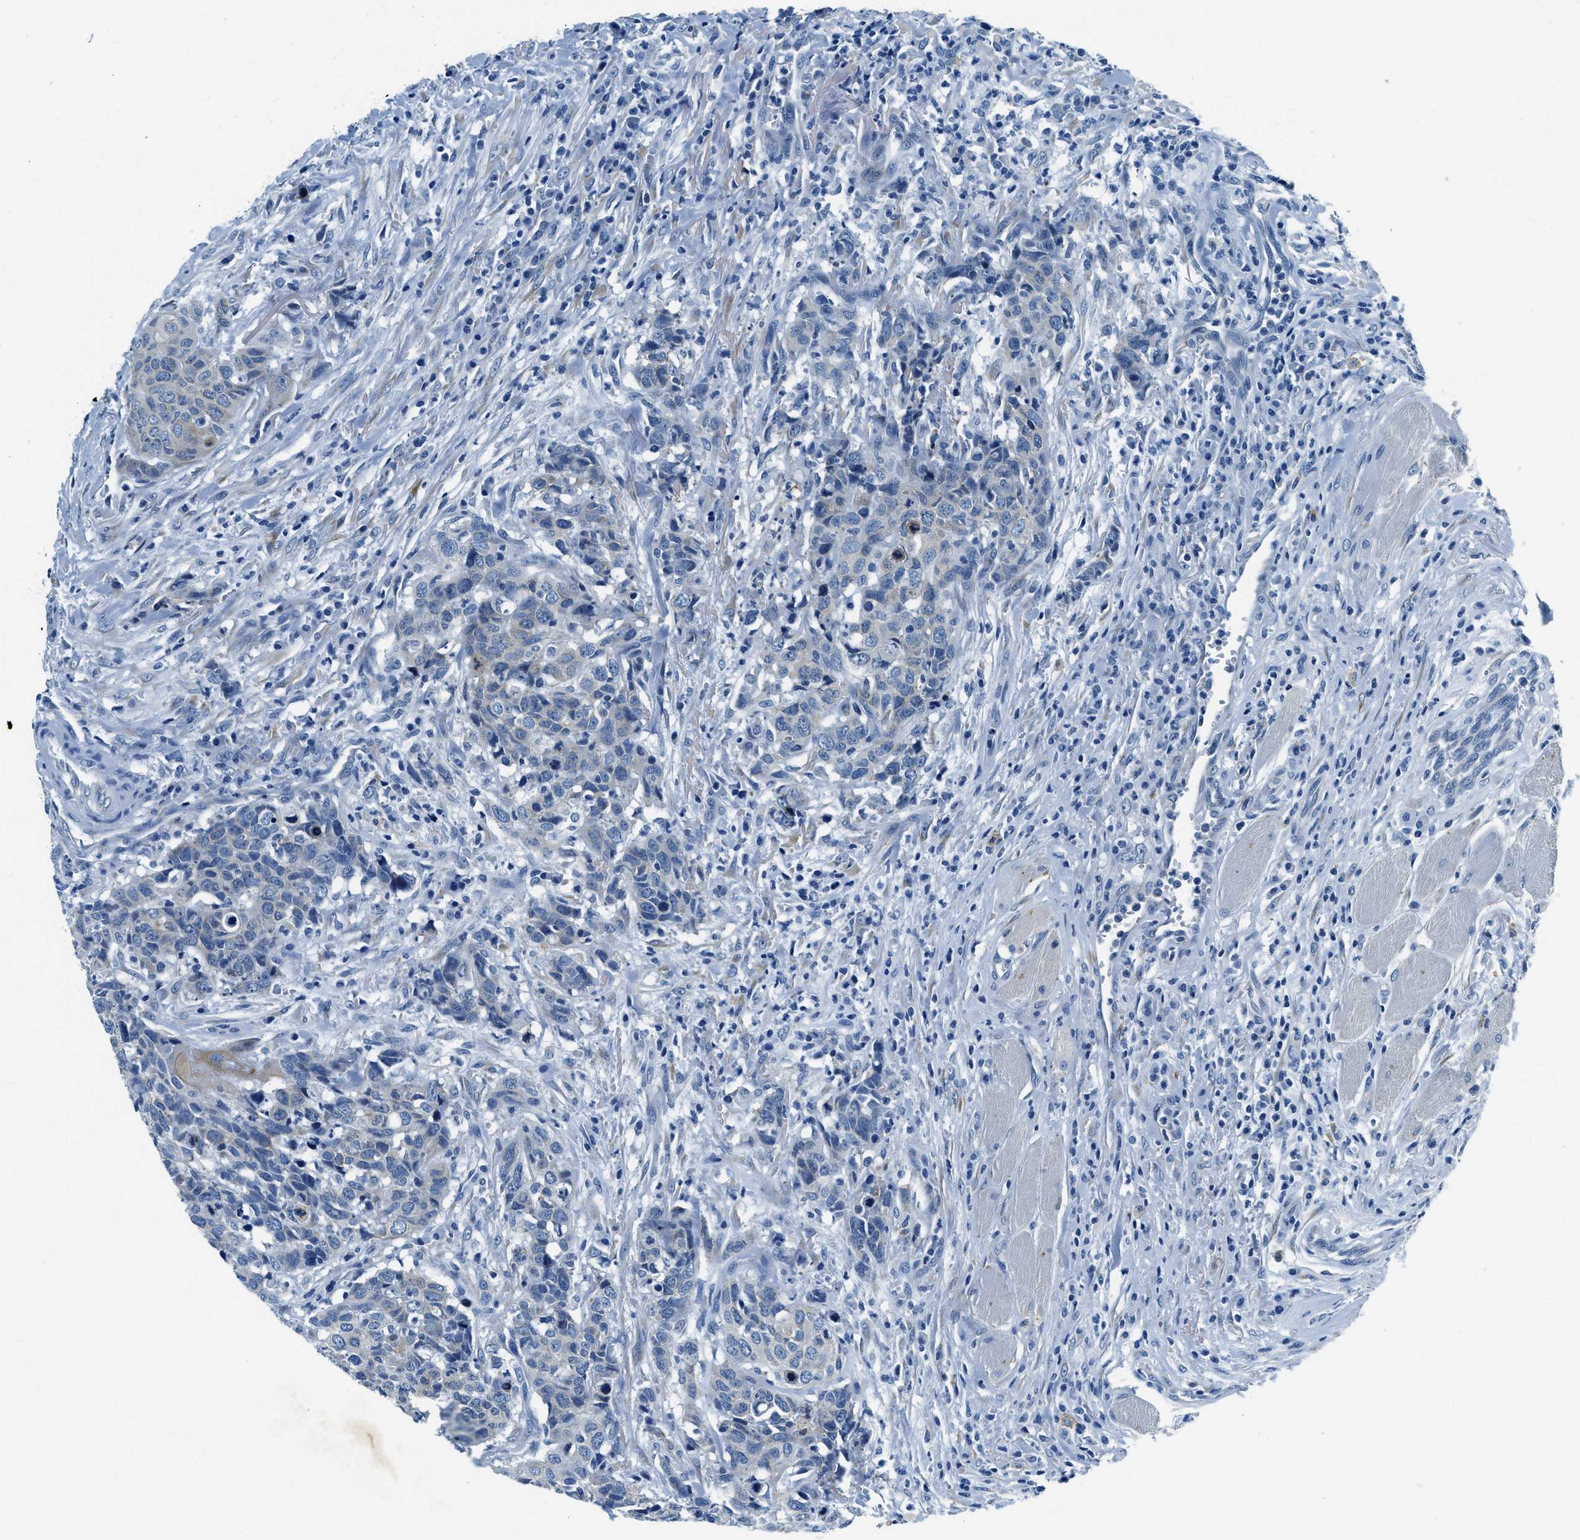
{"staining": {"intensity": "negative", "quantity": "none", "location": "none"}, "tissue": "head and neck cancer", "cell_type": "Tumor cells", "image_type": "cancer", "snomed": [{"axis": "morphology", "description": "Squamous cell carcinoma, NOS"}, {"axis": "topography", "description": "Head-Neck"}], "caption": "DAB immunohistochemical staining of head and neck cancer displays no significant positivity in tumor cells.", "gene": "UBAC2", "patient": {"sex": "male", "age": 66}}